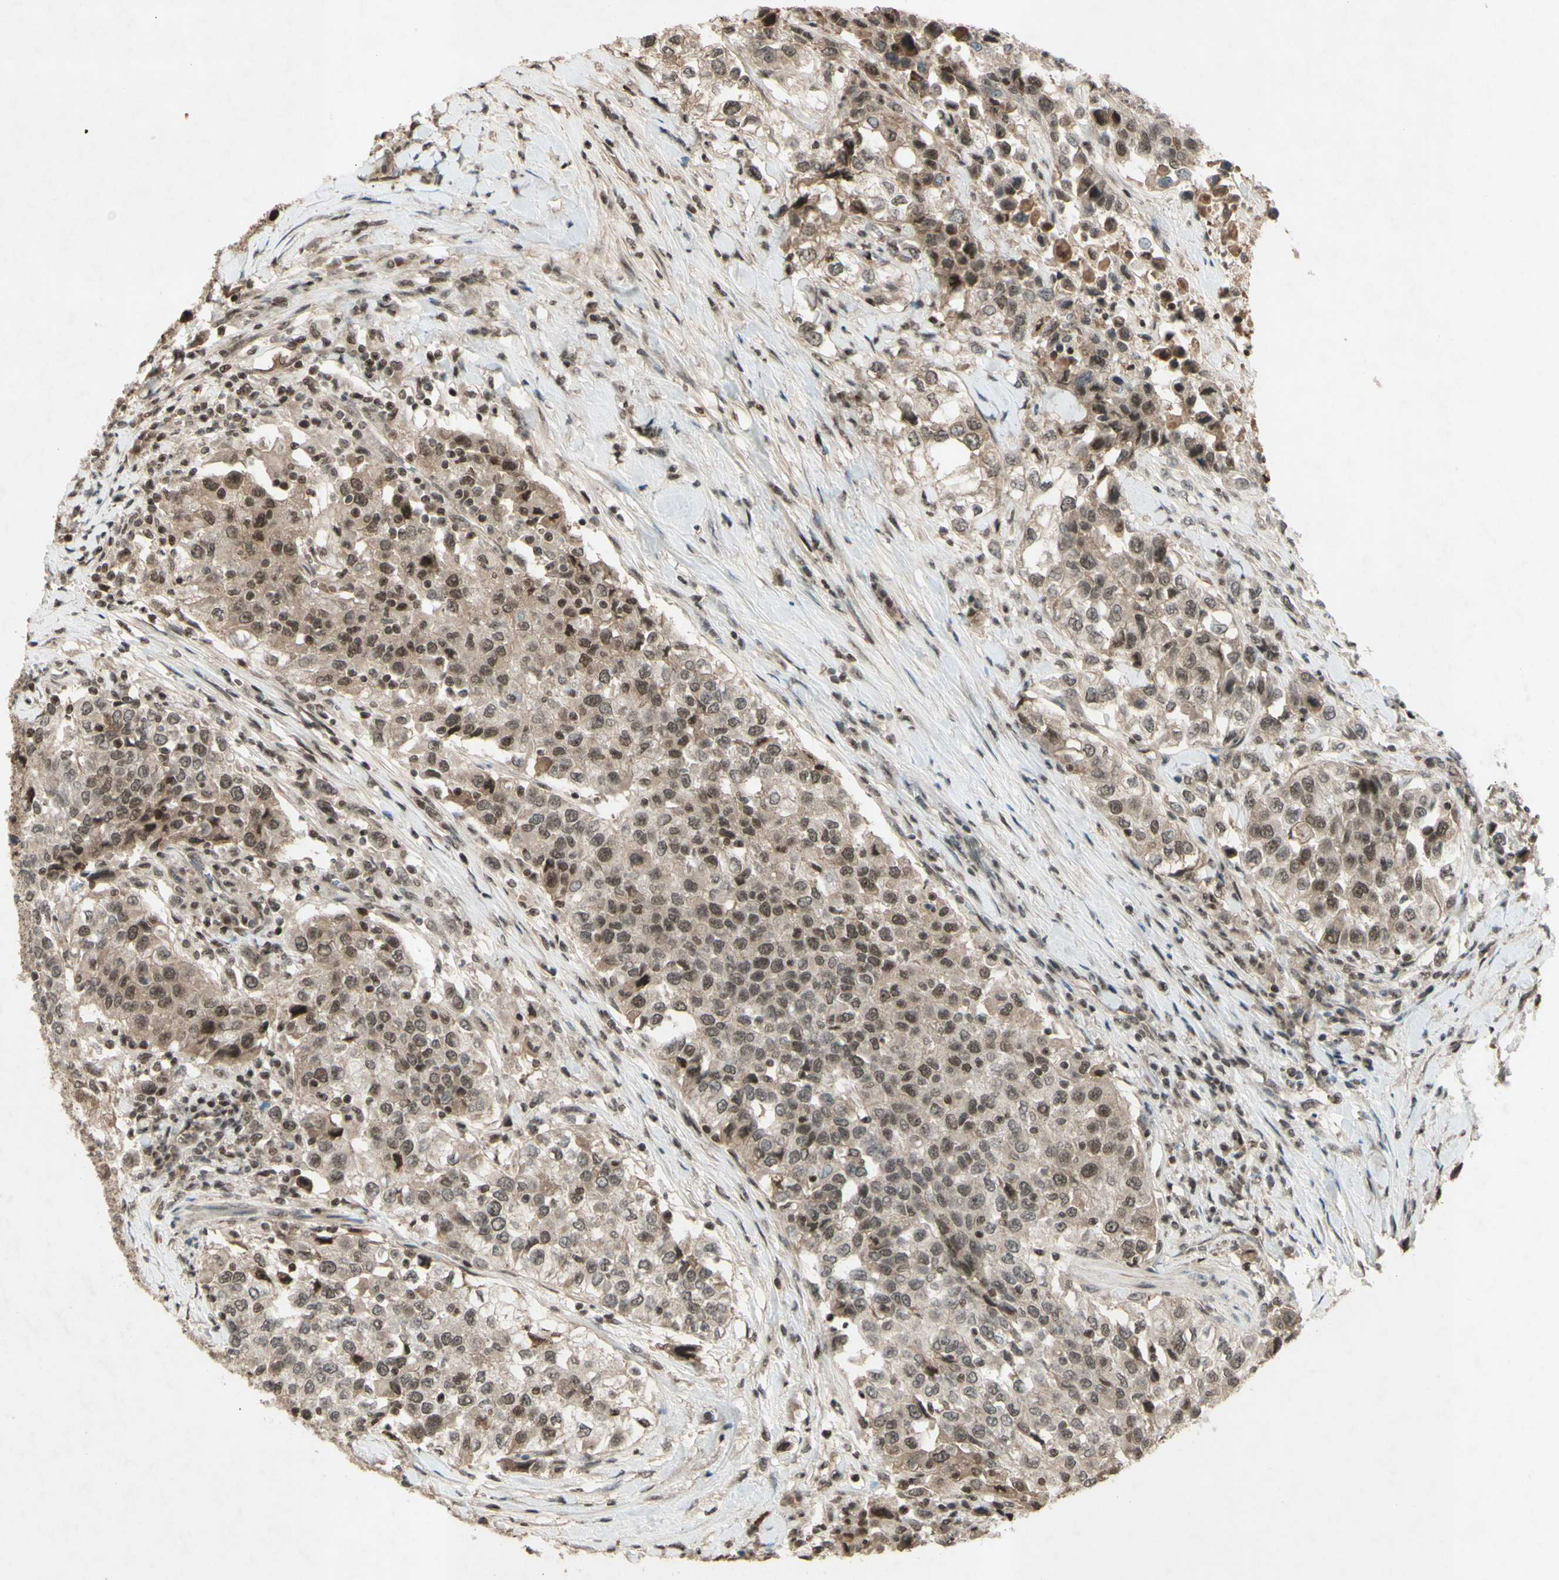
{"staining": {"intensity": "weak", "quantity": ">75%", "location": "nuclear"}, "tissue": "urothelial cancer", "cell_type": "Tumor cells", "image_type": "cancer", "snomed": [{"axis": "morphology", "description": "Urothelial carcinoma, High grade"}, {"axis": "topography", "description": "Urinary bladder"}], "caption": "Urothelial cancer stained with immunohistochemistry shows weak nuclear staining in approximately >75% of tumor cells. (DAB (3,3'-diaminobenzidine) IHC, brown staining for protein, blue staining for nuclei).", "gene": "SNW1", "patient": {"sex": "female", "age": 80}}